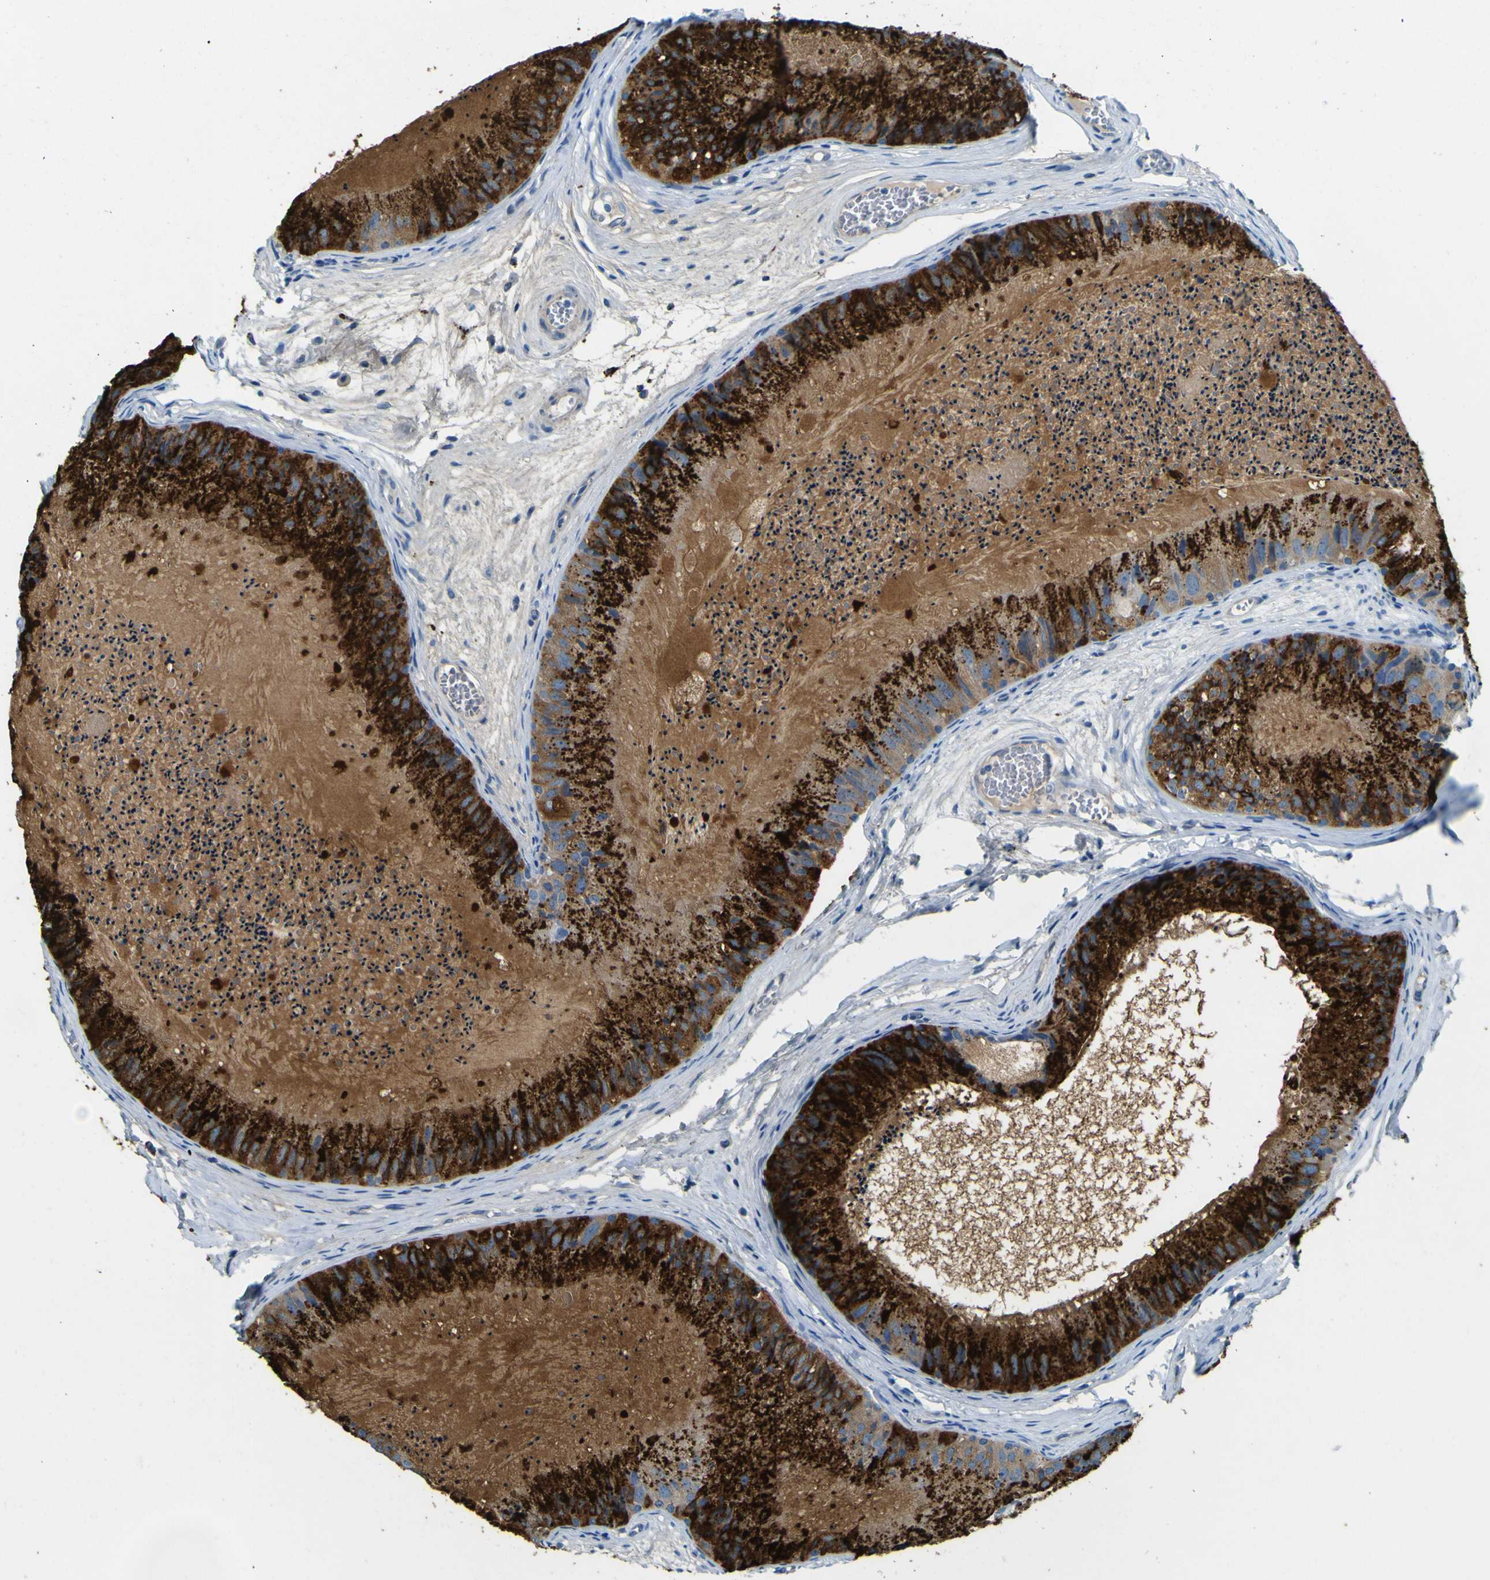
{"staining": {"intensity": "strong", "quantity": ">75%", "location": "cytoplasmic/membranous"}, "tissue": "epididymis", "cell_type": "Glandular cells", "image_type": "normal", "snomed": [{"axis": "morphology", "description": "Normal tissue, NOS"}, {"axis": "topography", "description": "Epididymis"}], "caption": "The photomicrograph reveals a brown stain indicating the presence of a protein in the cytoplasmic/membranous of glandular cells in epididymis. (Stains: DAB (3,3'-diaminobenzidine) in brown, nuclei in blue, Microscopy: brightfield microscopy at high magnification).", "gene": "PDE9A", "patient": {"sex": "male", "age": 31}}